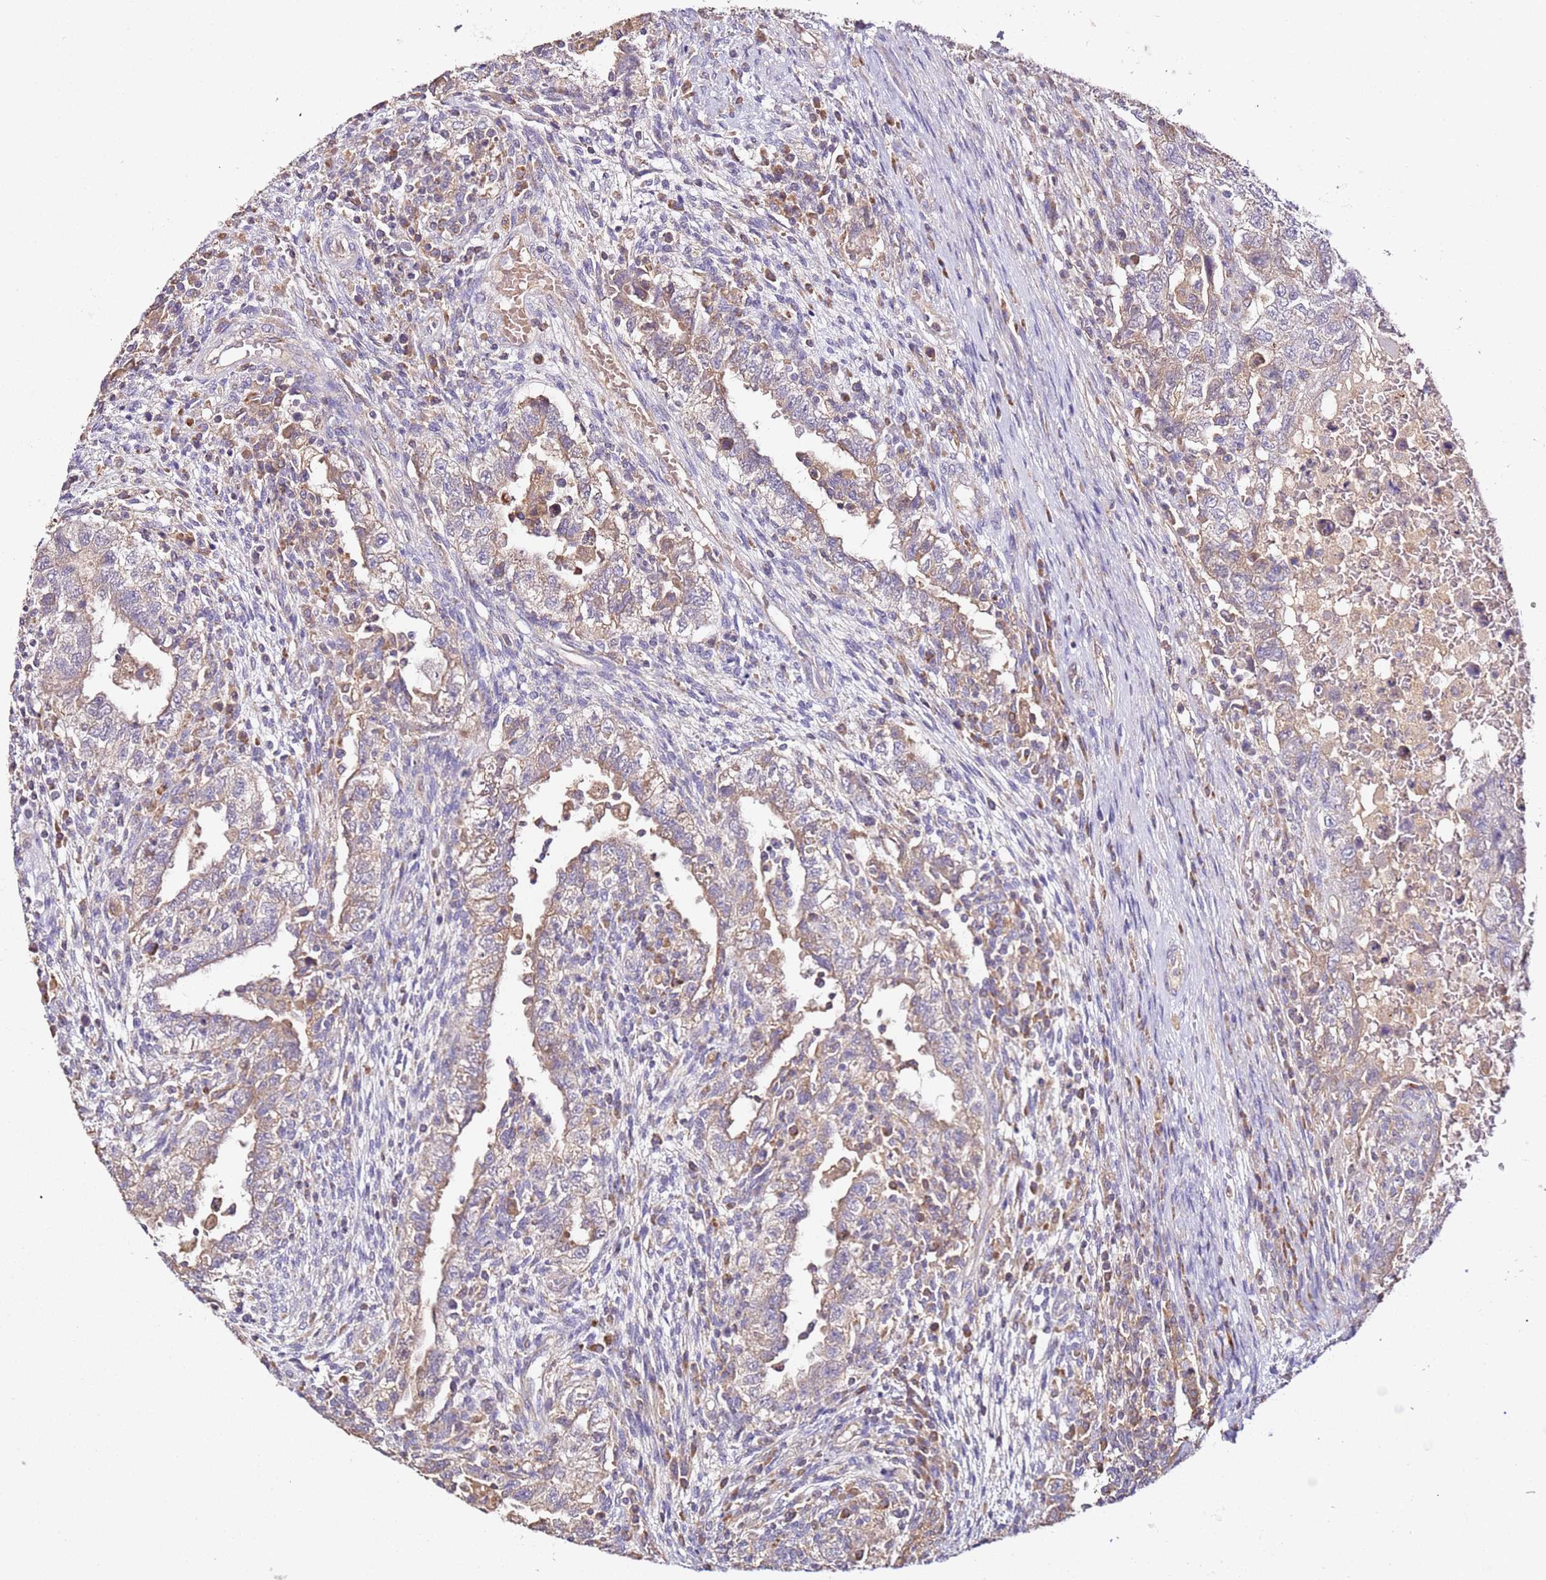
{"staining": {"intensity": "weak", "quantity": "<25%", "location": "cytoplasmic/membranous"}, "tissue": "testis cancer", "cell_type": "Tumor cells", "image_type": "cancer", "snomed": [{"axis": "morphology", "description": "Carcinoma, Embryonal, NOS"}, {"axis": "topography", "description": "Testis"}], "caption": "Tumor cells are negative for protein expression in human testis cancer.", "gene": "OR2B11", "patient": {"sex": "male", "age": 26}}